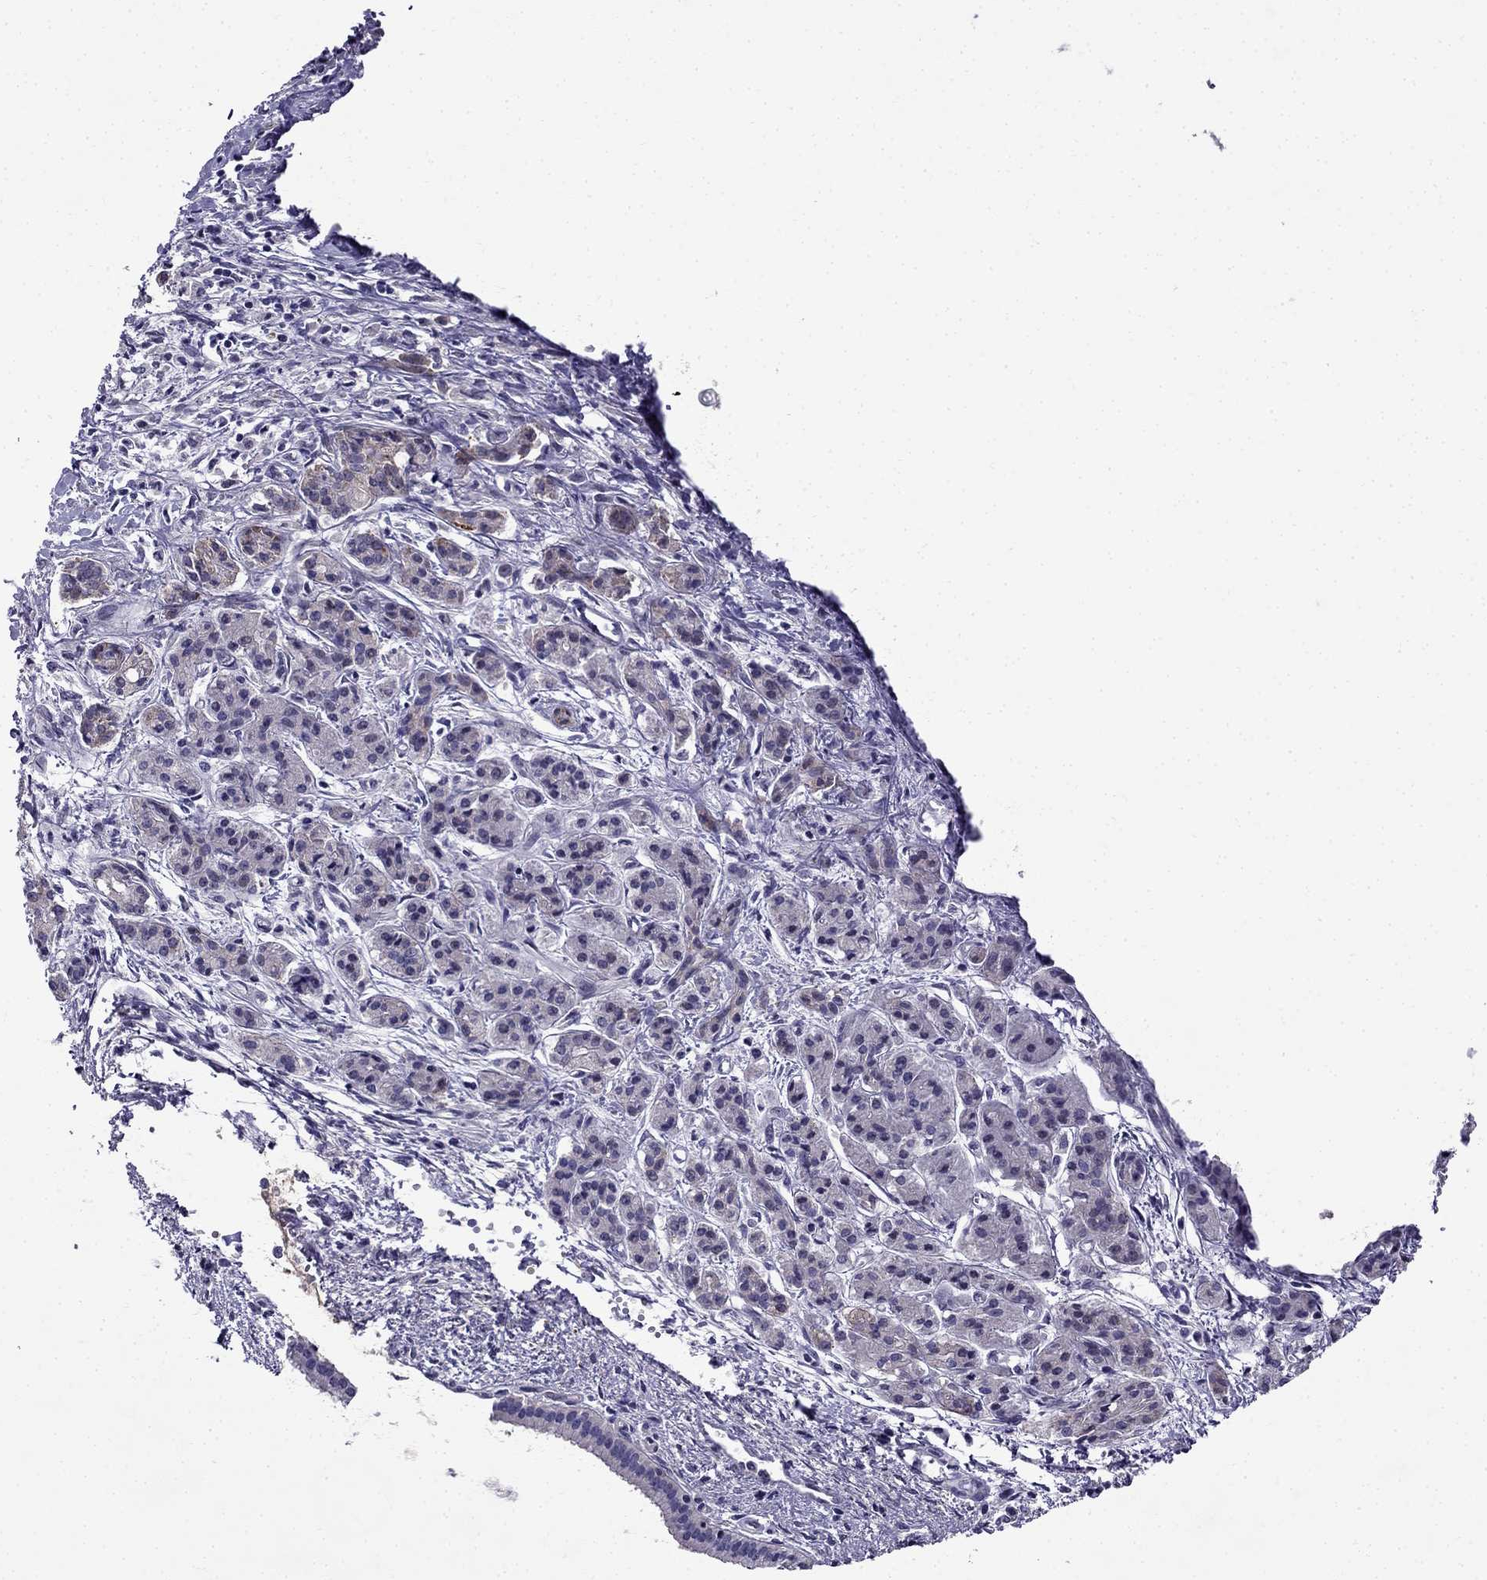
{"staining": {"intensity": "negative", "quantity": "none", "location": "none"}, "tissue": "pancreatic cancer", "cell_type": "Tumor cells", "image_type": "cancer", "snomed": [{"axis": "morphology", "description": "Adenocarcinoma, NOS"}, {"axis": "topography", "description": "Pancreas"}], "caption": "Adenocarcinoma (pancreatic) was stained to show a protein in brown. There is no significant expression in tumor cells.", "gene": "PI16", "patient": {"sex": "male", "age": 48}}